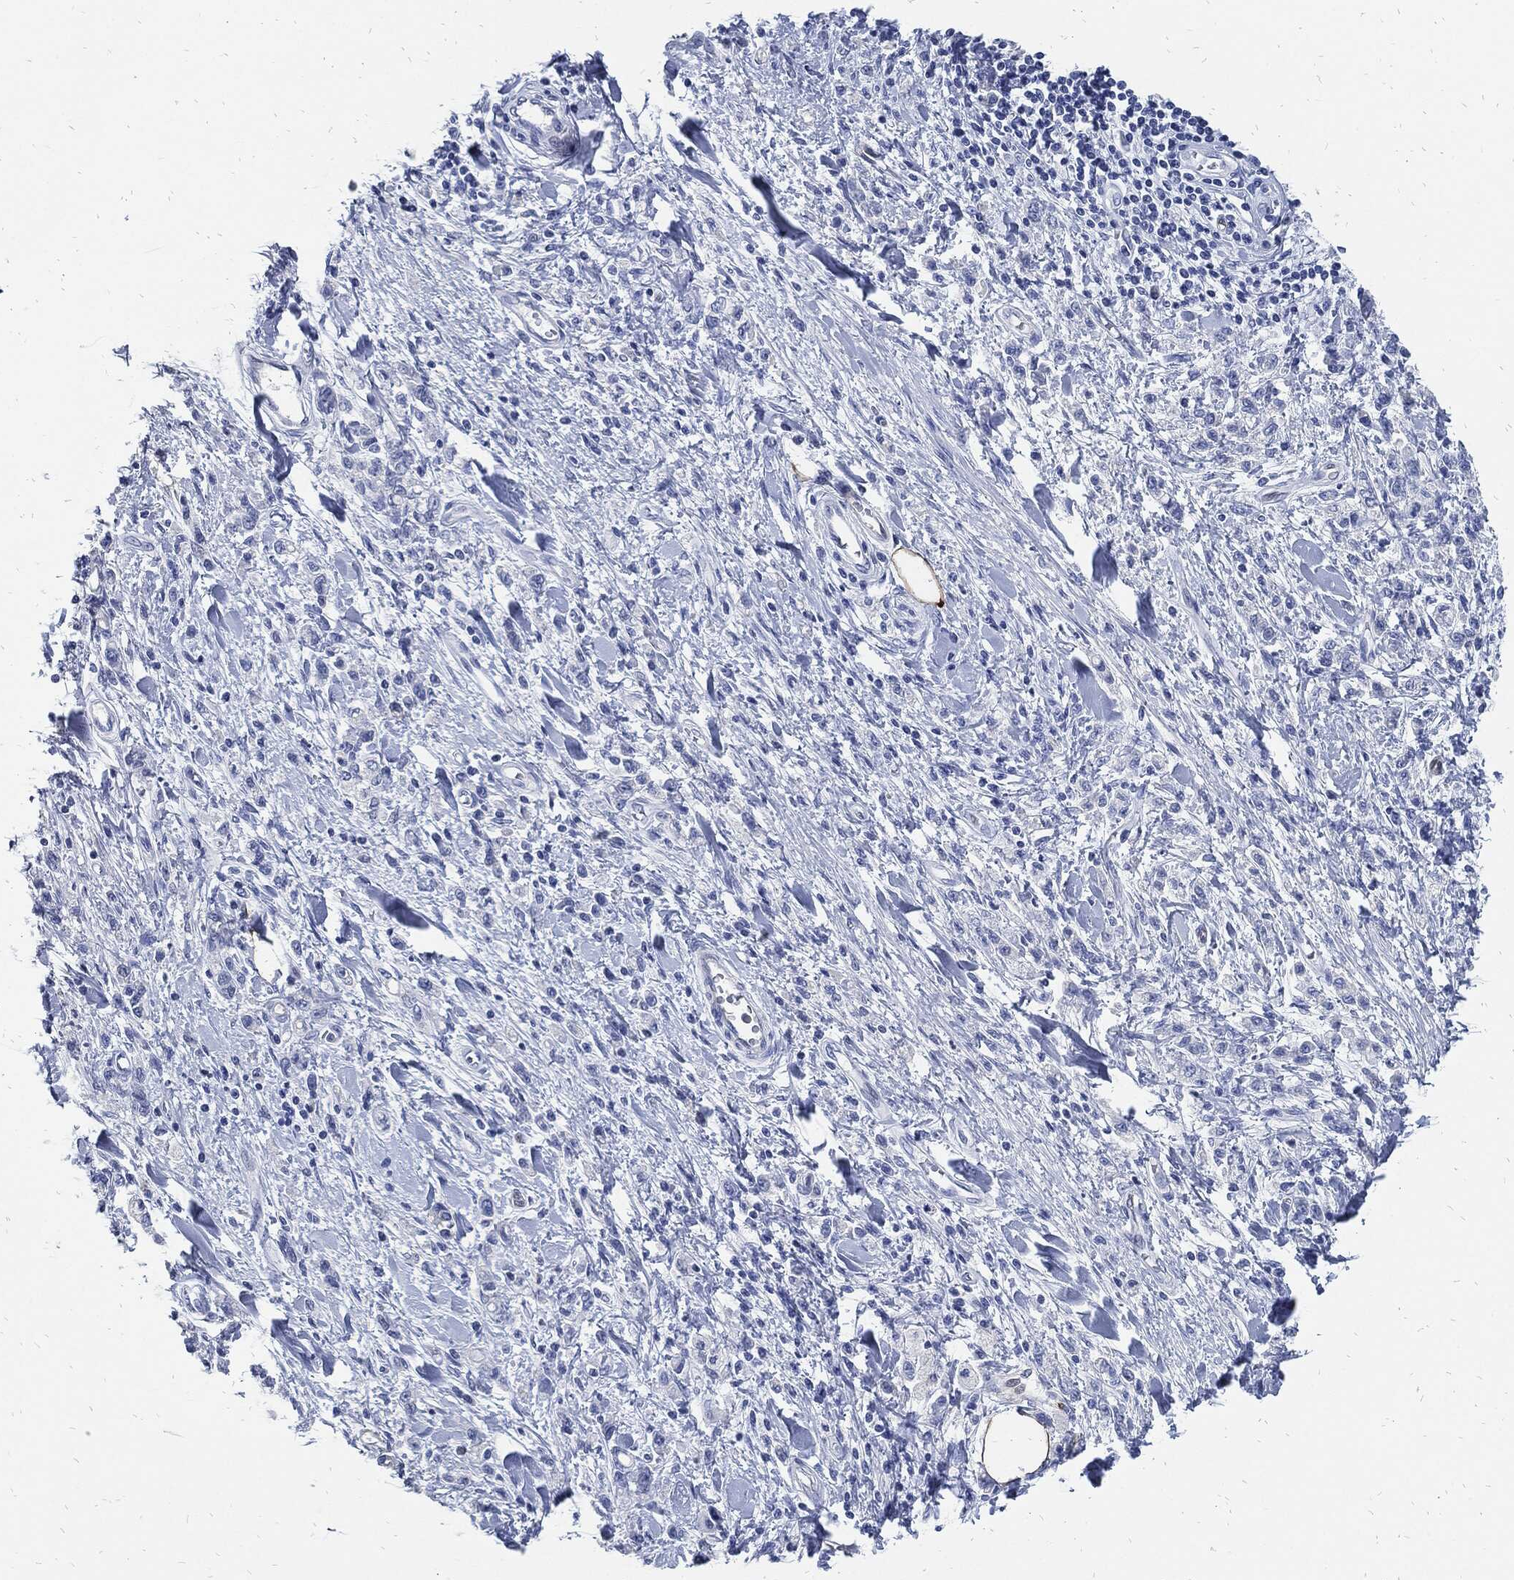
{"staining": {"intensity": "negative", "quantity": "none", "location": "none"}, "tissue": "stomach cancer", "cell_type": "Tumor cells", "image_type": "cancer", "snomed": [{"axis": "morphology", "description": "Adenocarcinoma, NOS"}, {"axis": "topography", "description": "Stomach"}], "caption": "Photomicrograph shows no significant protein positivity in tumor cells of stomach cancer.", "gene": "FABP4", "patient": {"sex": "male", "age": 77}}